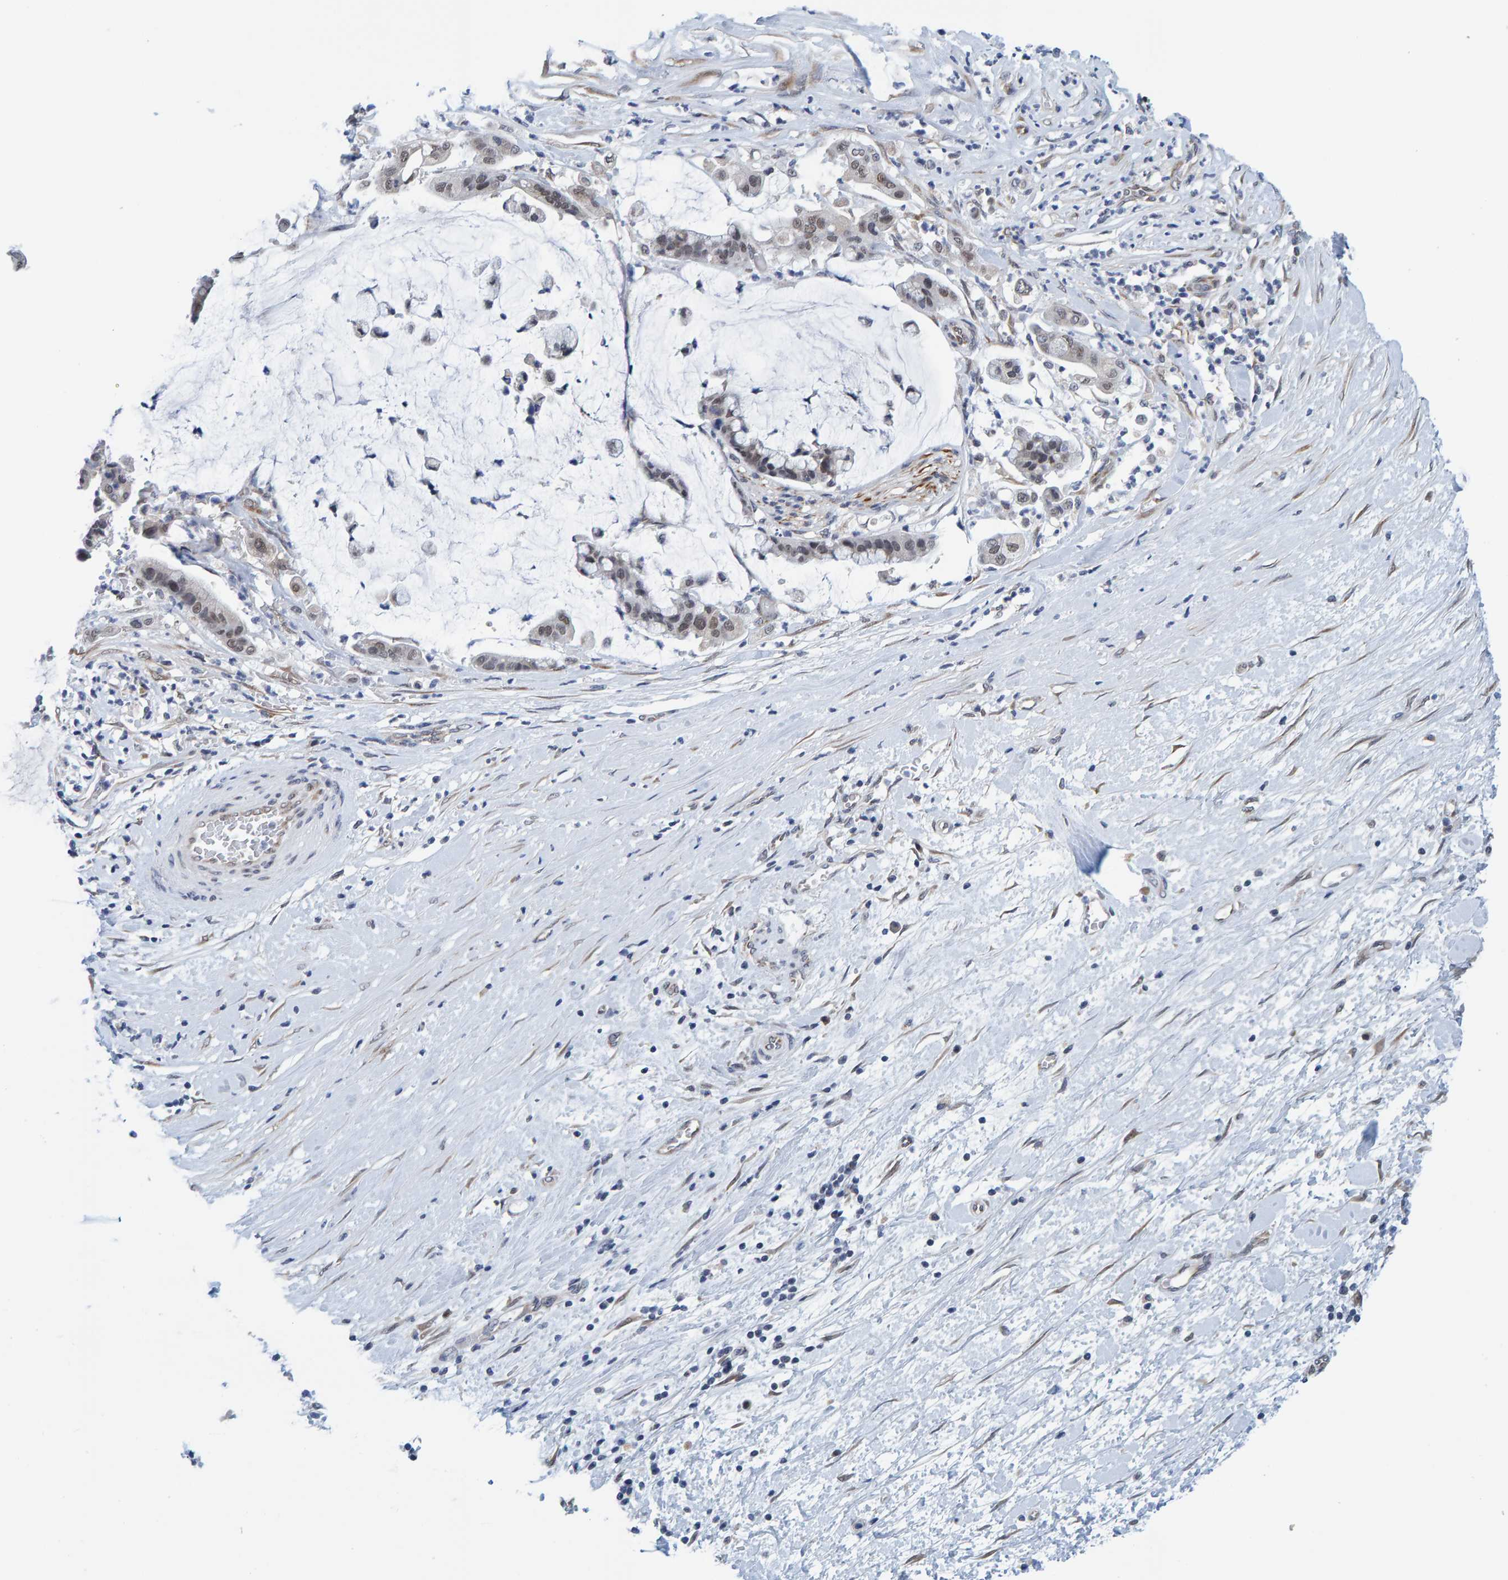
{"staining": {"intensity": "weak", "quantity": "25%-75%", "location": "nuclear"}, "tissue": "pancreatic cancer", "cell_type": "Tumor cells", "image_type": "cancer", "snomed": [{"axis": "morphology", "description": "Adenocarcinoma, NOS"}, {"axis": "topography", "description": "Pancreas"}], "caption": "The immunohistochemical stain shows weak nuclear expression in tumor cells of pancreatic cancer (adenocarcinoma) tissue.", "gene": "SCRN2", "patient": {"sex": "male", "age": 41}}